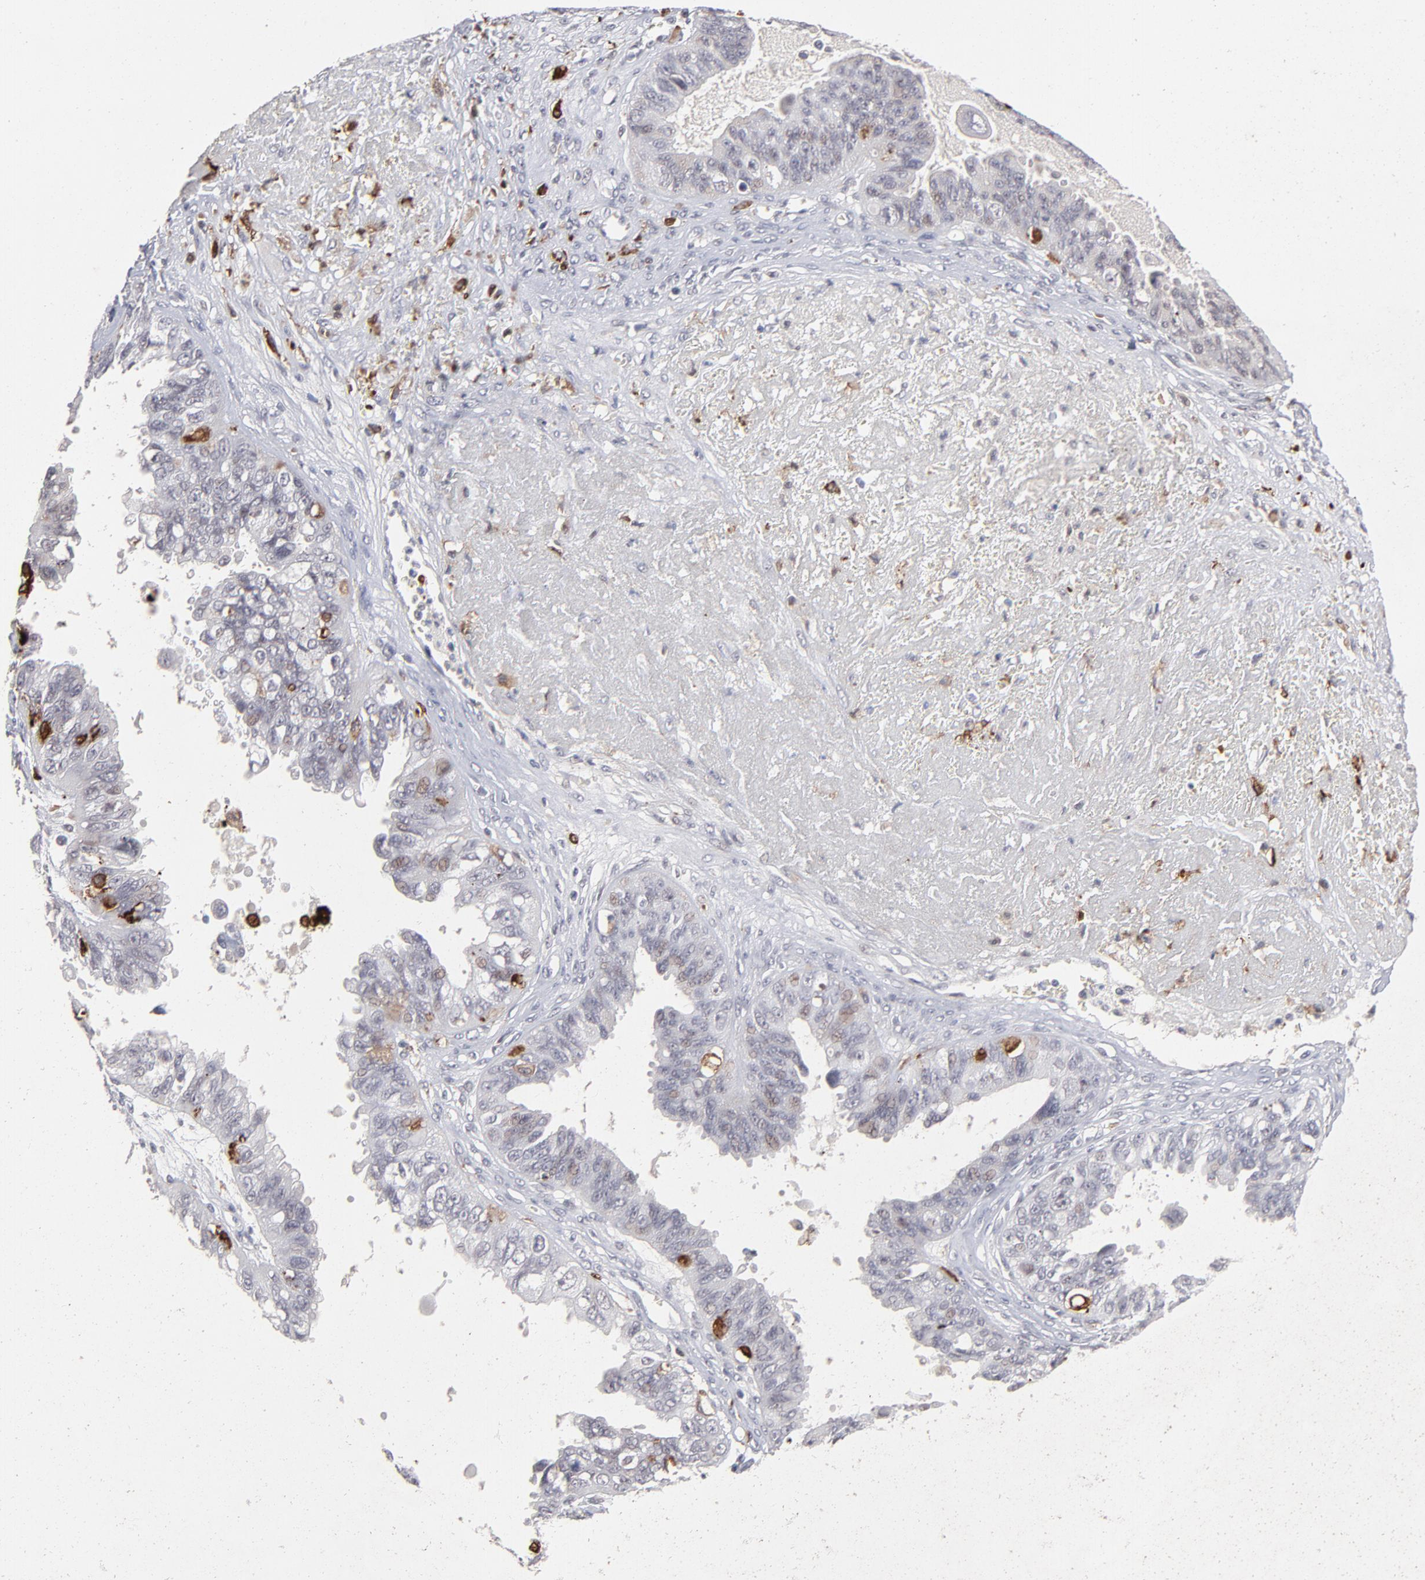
{"staining": {"intensity": "negative", "quantity": "none", "location": "none"}, "tissue": "ovarian cancer", "cell_type": "Tumor cells", "image_type": "cancer", "snomed": [{"axis": "morphology", "description": "Carcinoma, endometroid"}, {"axis": "topography", "description": "Ovary"}], "caption": "High power microscopy photomicrograph of an immunohistochemistry (IHC) photomicrograph of ovarian cancer (endometroid carcinoma), revealing no significant expression in tumor cells. Nuclei are stained in blue.", "gene": "CCR2", "patient": {"sex": "female", "age": 85}}